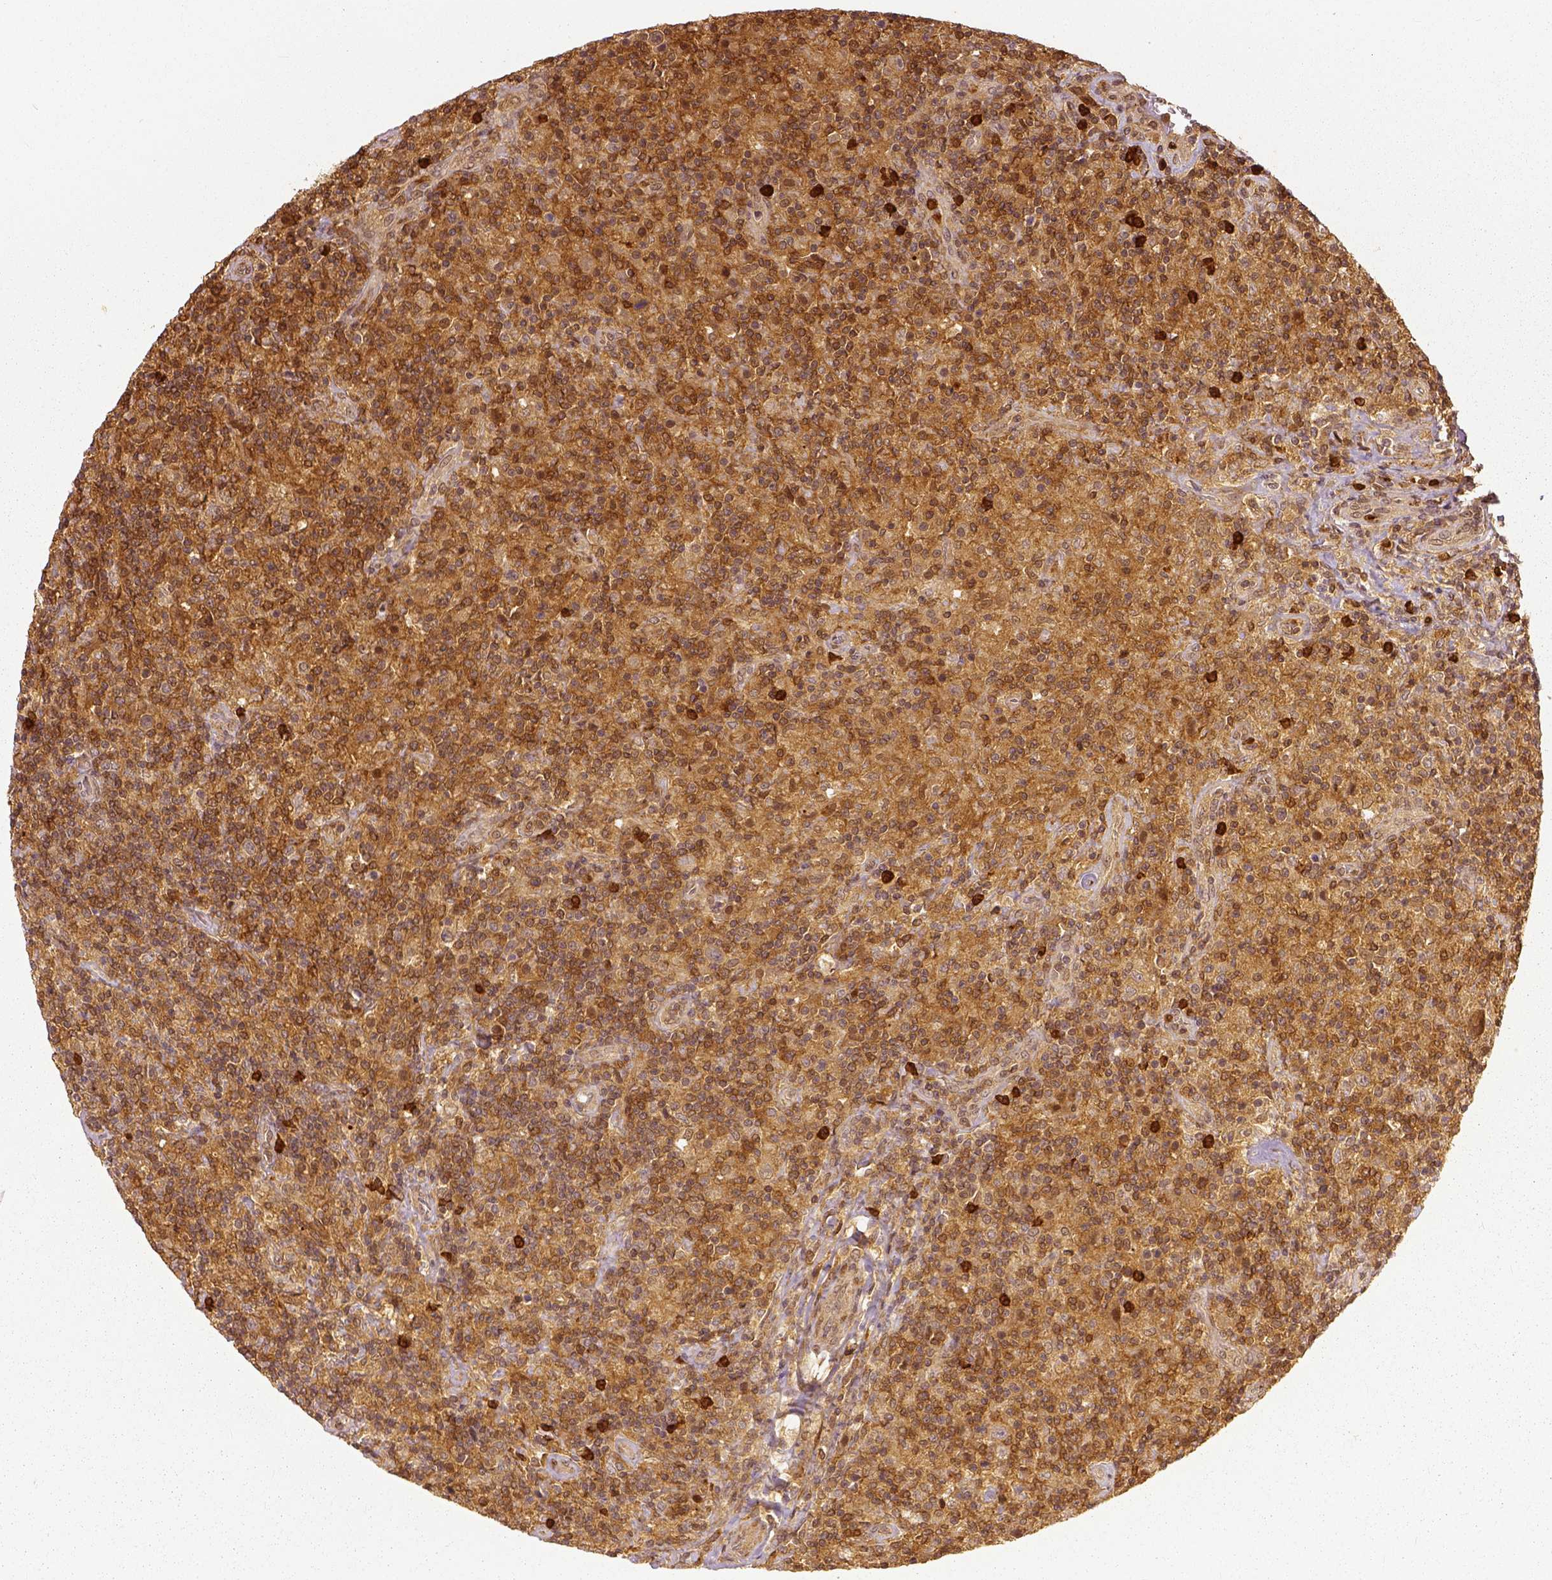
{"staining": {"intensity": "moderate", "quantity": ">75%", "location": "cytoplasmic/membranous"}, "tissue": "lymphoma", "cell_type": "Tumor cells", "image_type": "cancer", "snomed": [{"axis": "morphology", "description": "Hodgkin's disease, NOS"}, {"axis": "topography", "description": "Lymph node"}], "caption": "An immunohistochemistry (IHC) image of tumor tissue is shown. Protein staining in brown shows moderate cytoplasmic/membranous positivity in lymphoma within tumor cells.", "gene": "GPI", "patient": {"sex": "male", "age": 70}}